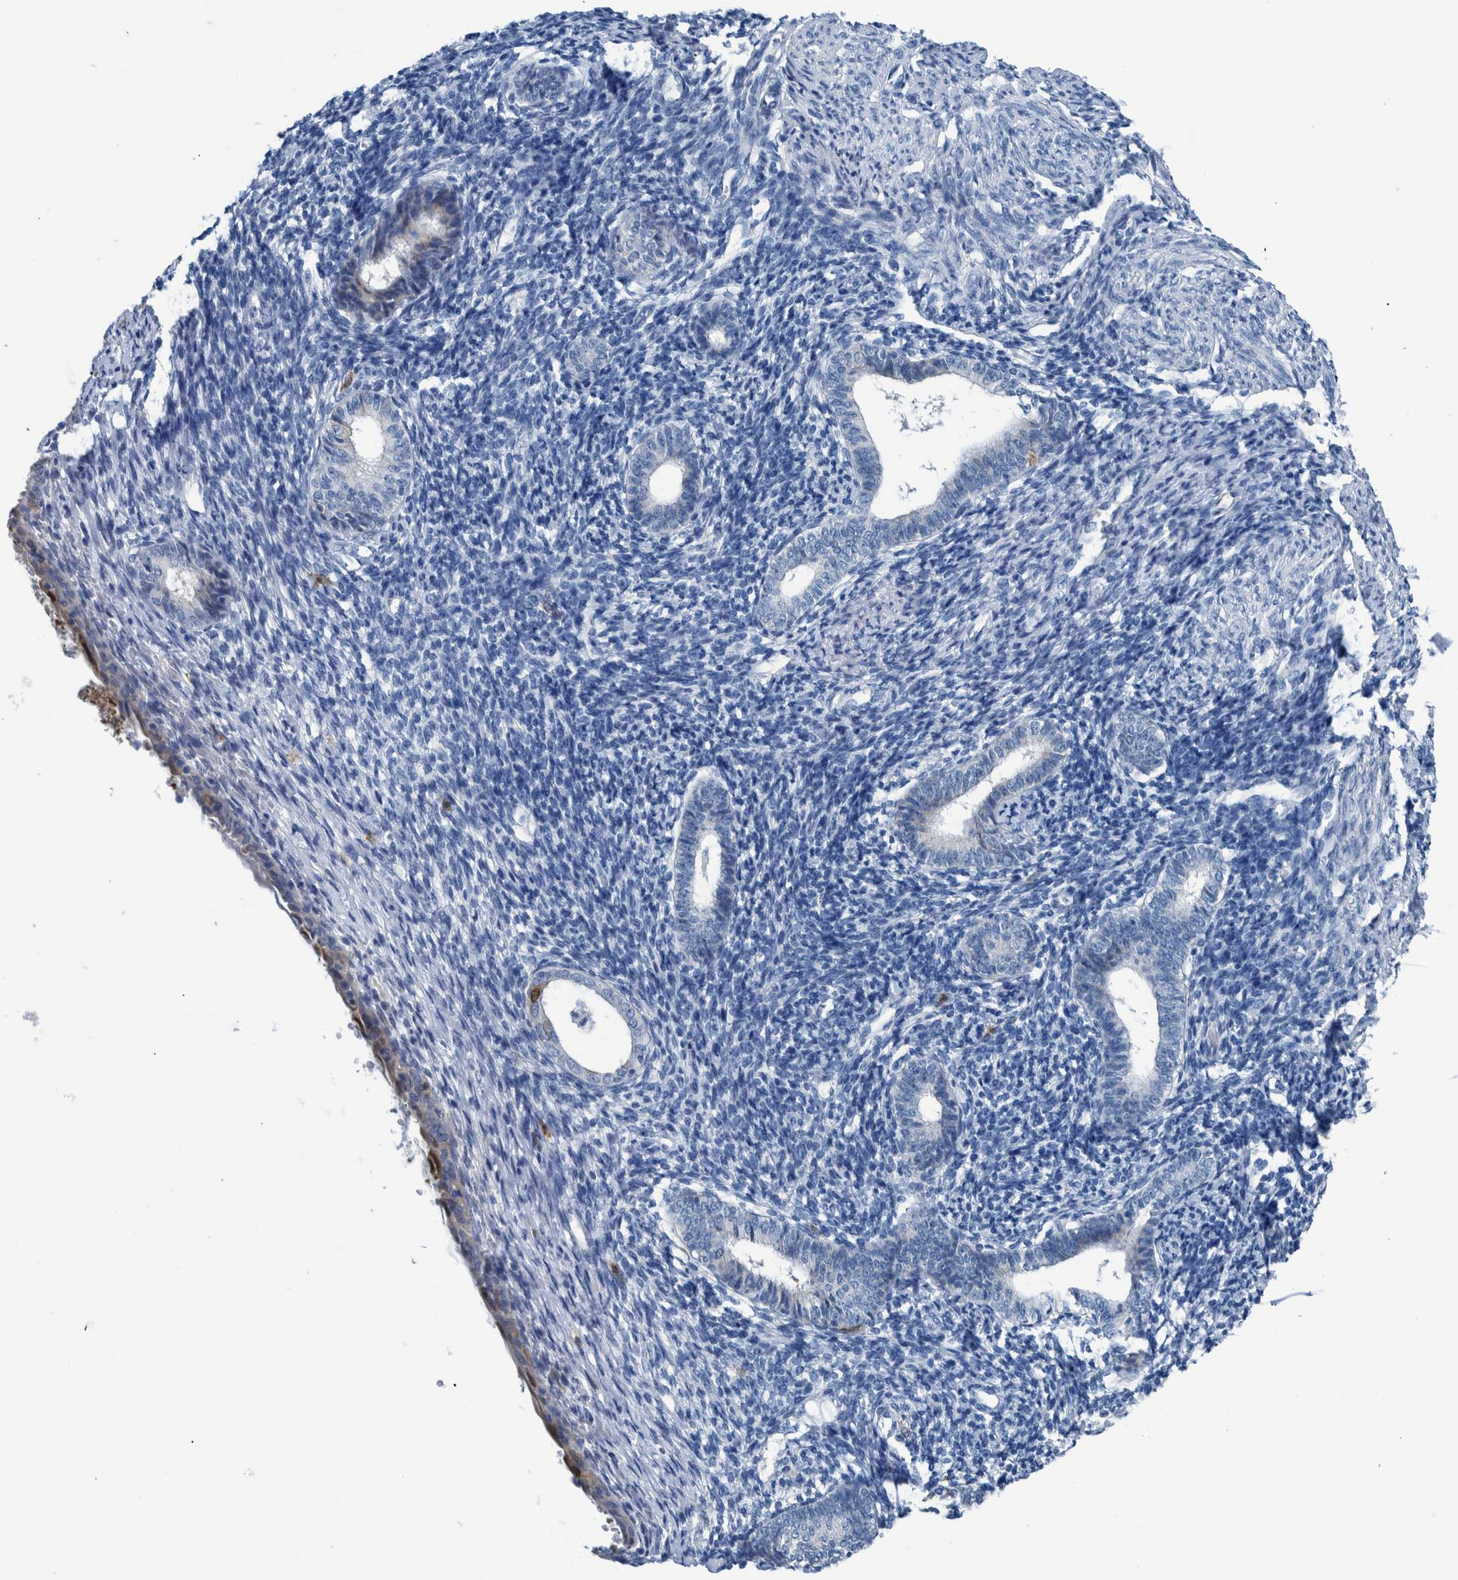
{"staining": {"intensity": "negative", "quantity": "none", "location": "none"}, "tissue": "endometrium", "cell_type": "Cells in endometrial stroma", "image_type": "normal", "snomed": [{"axis": "morphology", "description": "Normal tissue, NOS"}, {"axis": "morphology", "description": "Adenocarcinoma, NOS"}, {"axis": "topography", "description": "Endometrium"}], "caption": "A histopathology image of endometrium stained for a protein exhibits no brown staining in cells in endometrial stroma.", "gene": "IDO1", "patient": {"sex": "female", "age": 57}}